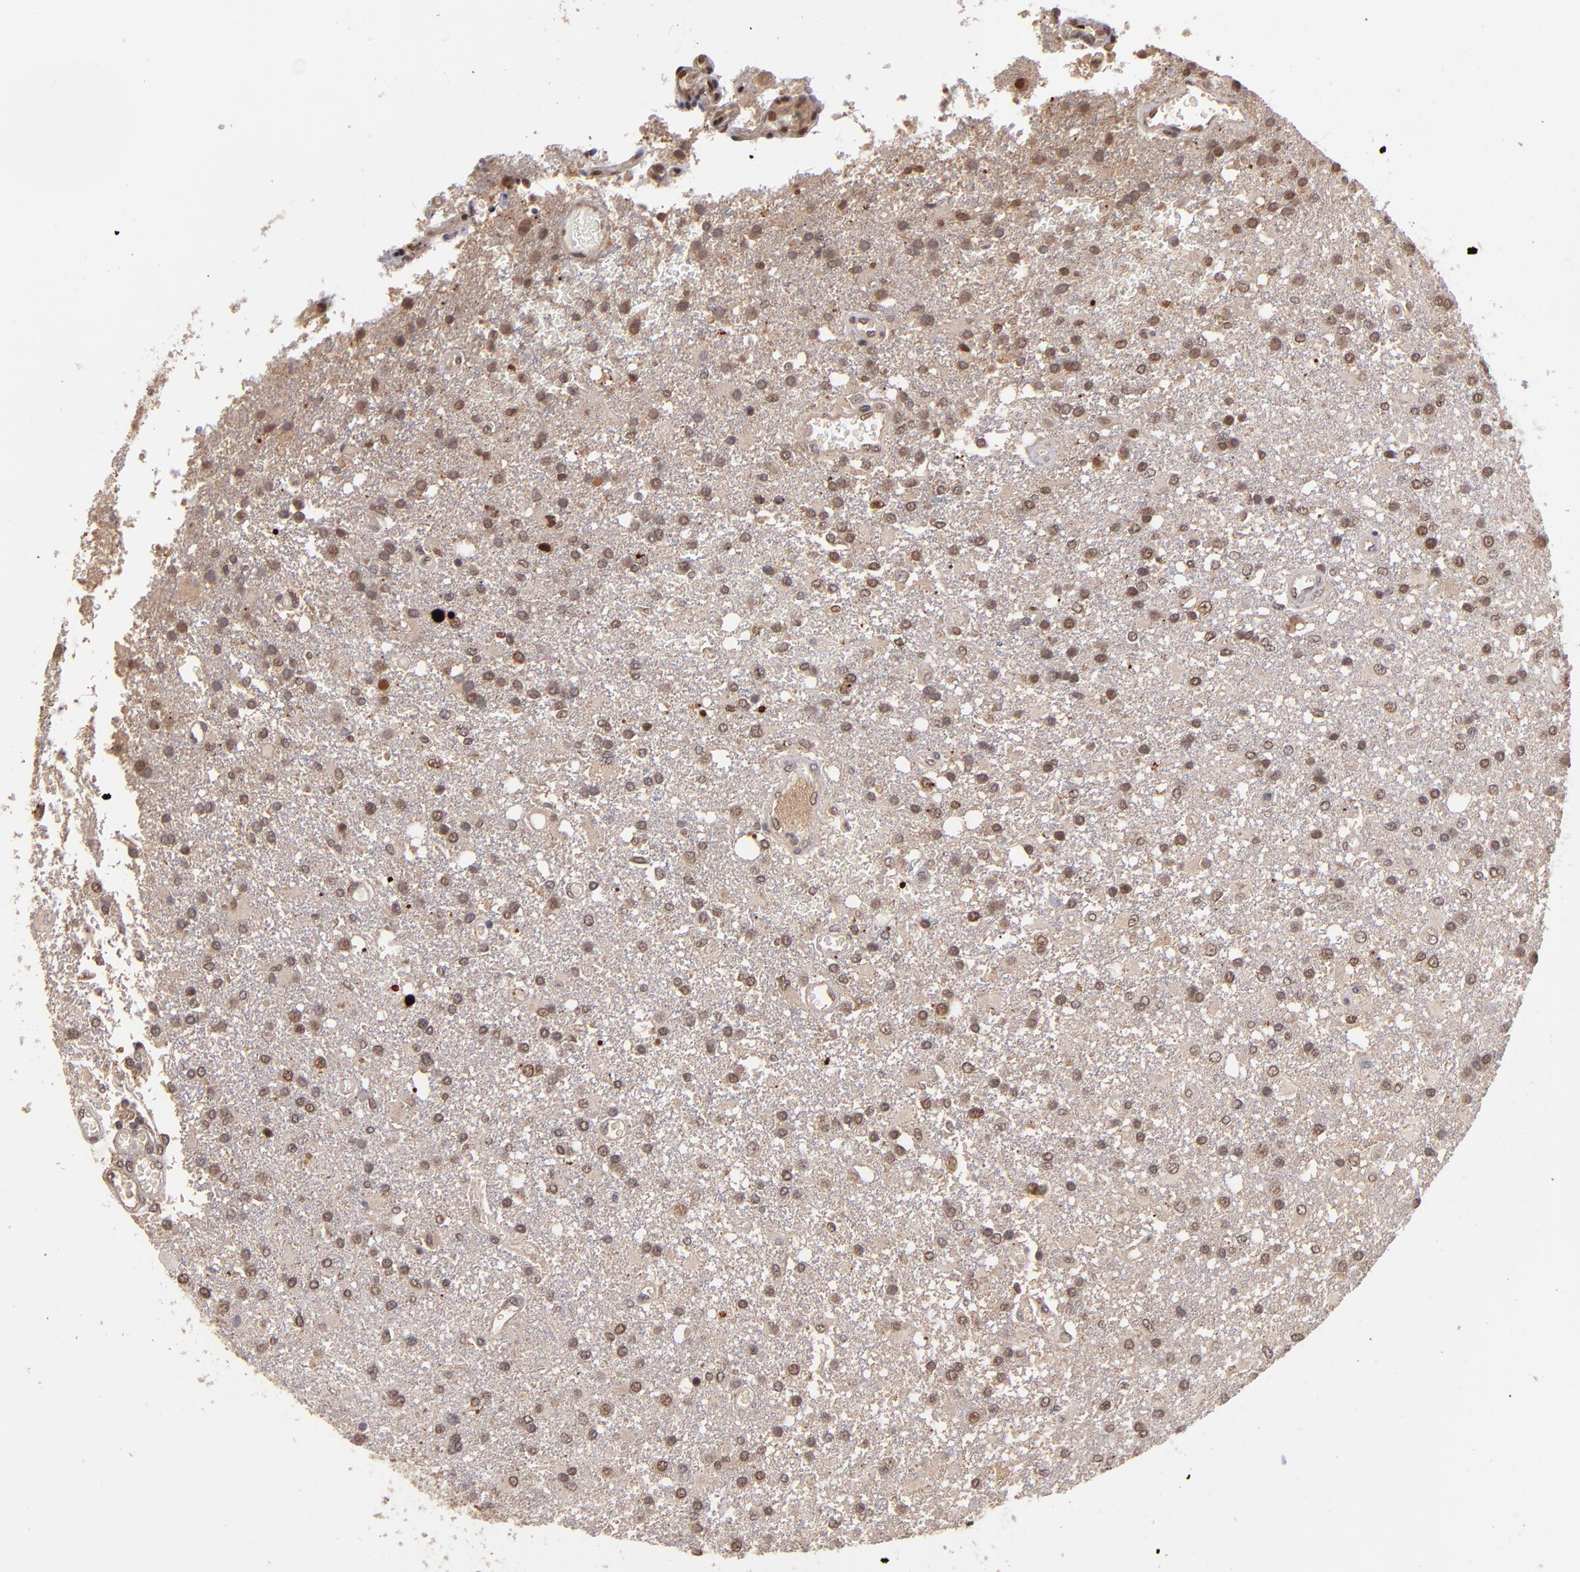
{"staining": {"intensity": "weak", "quantity": ">75%", "location": "nuclear"}, "tissue": "glioma", "cell_type": "Tumor cells", "image_type": "cancer", "snomed": [{"axis": "morphology", "description": "Glioma, malignant, High grade"}, {"axis": "topography", "description": "Cerebral cortex"}], "caption": "There is low levels of weak nuclear expression in tumor cells of malignant glioma (high-grade), as demonstrated by immunohistochemical staining (brown color).", "gene": "ABHD12B", "patient": {"sex": "male", "age": 79}}